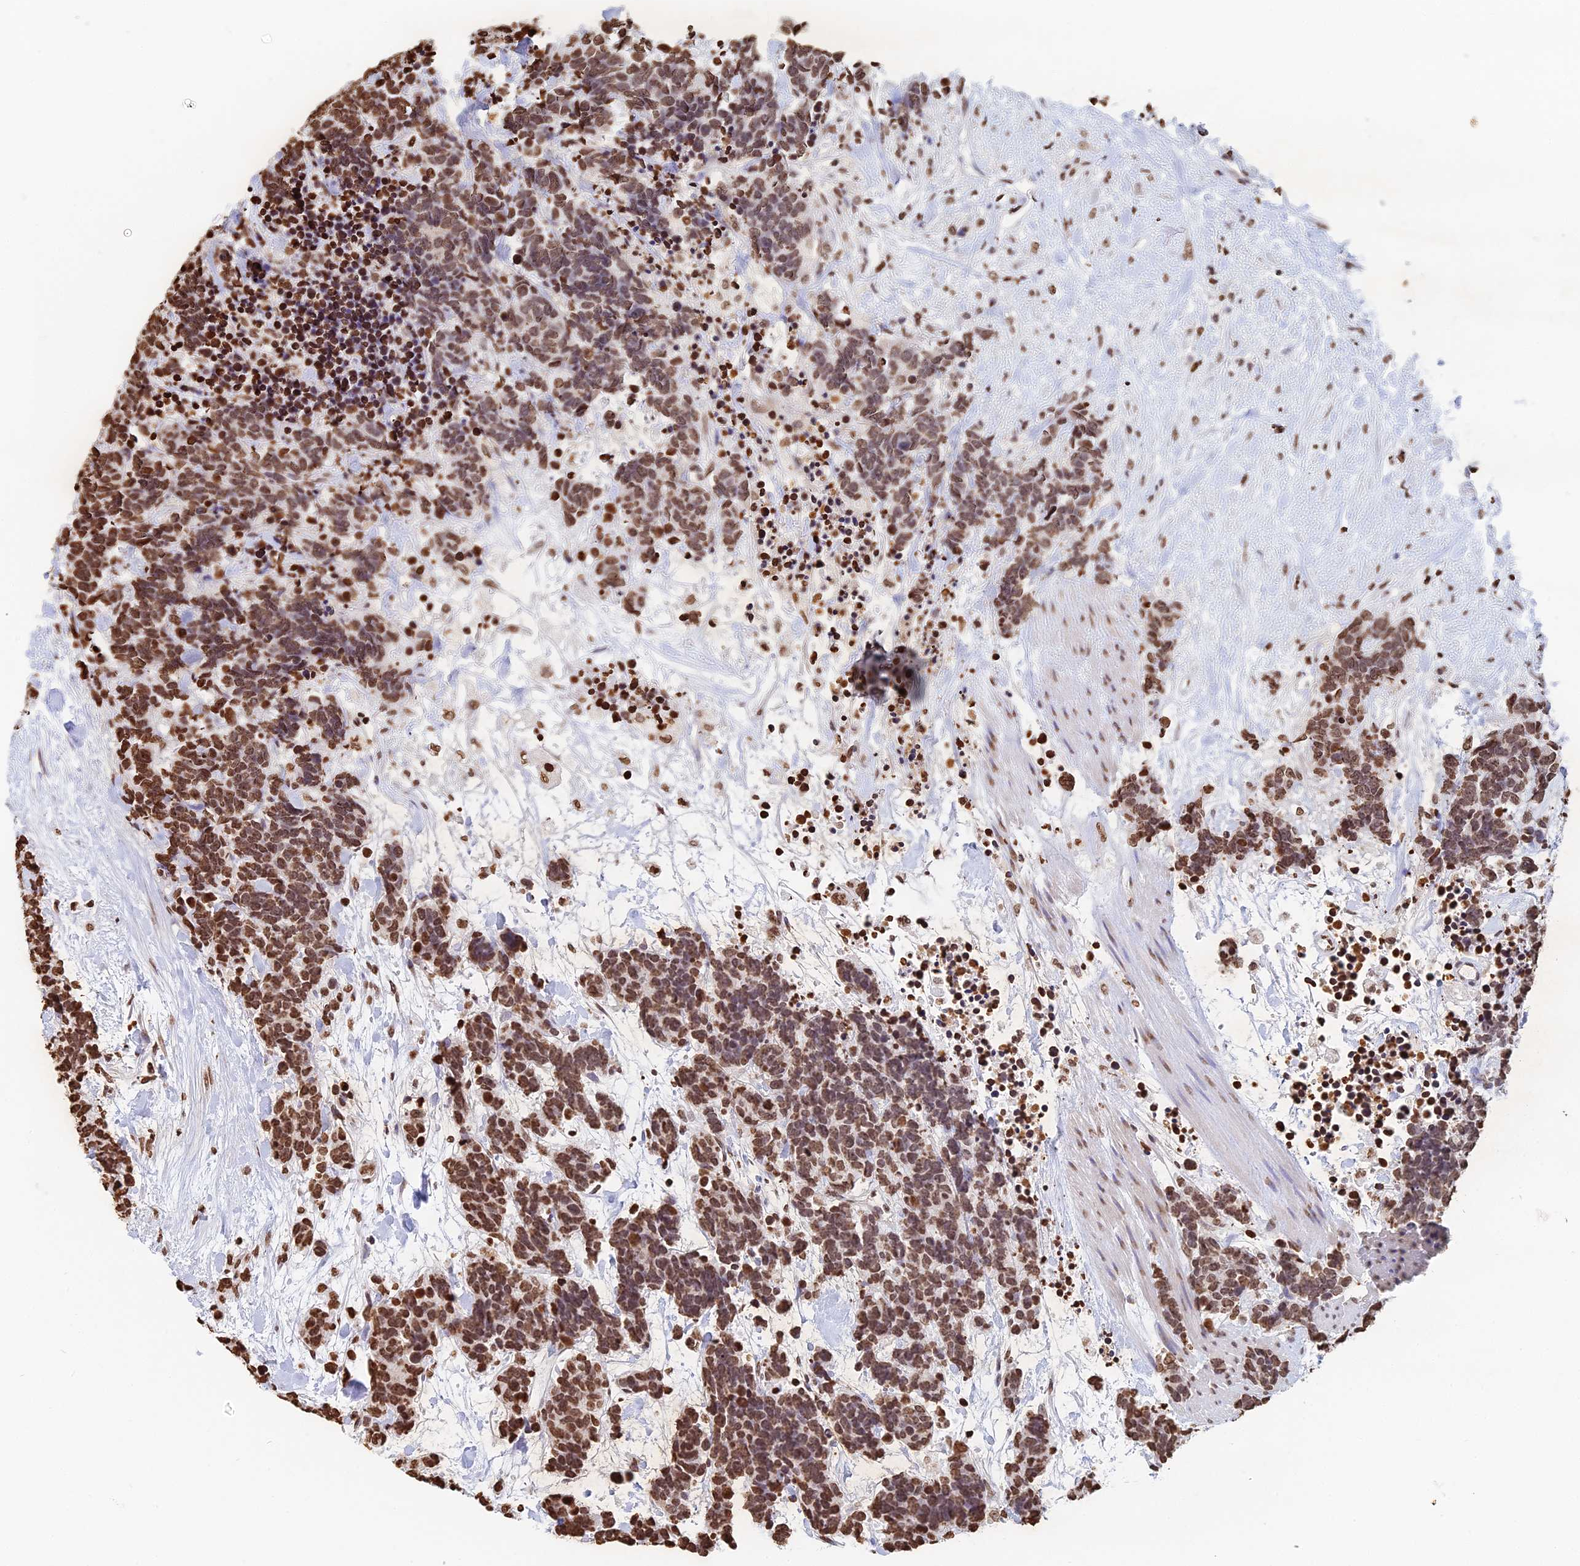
{"staining": {"intensity": "moderate", "quantity": ">75%", "location": "nuclear"}, "tissue": "carcinoid", "cell_type": "Tumor cells", "image_type": "cancer", "snomed": [{"axis": "morphology", "description": "Carcinoma, NOS"}, {"axis": "morphology", "description": "Carcinoid, malignant, NOS"}, {"axis": "topography", "description": "Prostate"}], "caption": "Protein staining demonstrates moderate nuclear staining in about >75% of tumor cells in carcinoid.", "gene": "GBP3", "patient": {"sex": "male", "age": 57}}